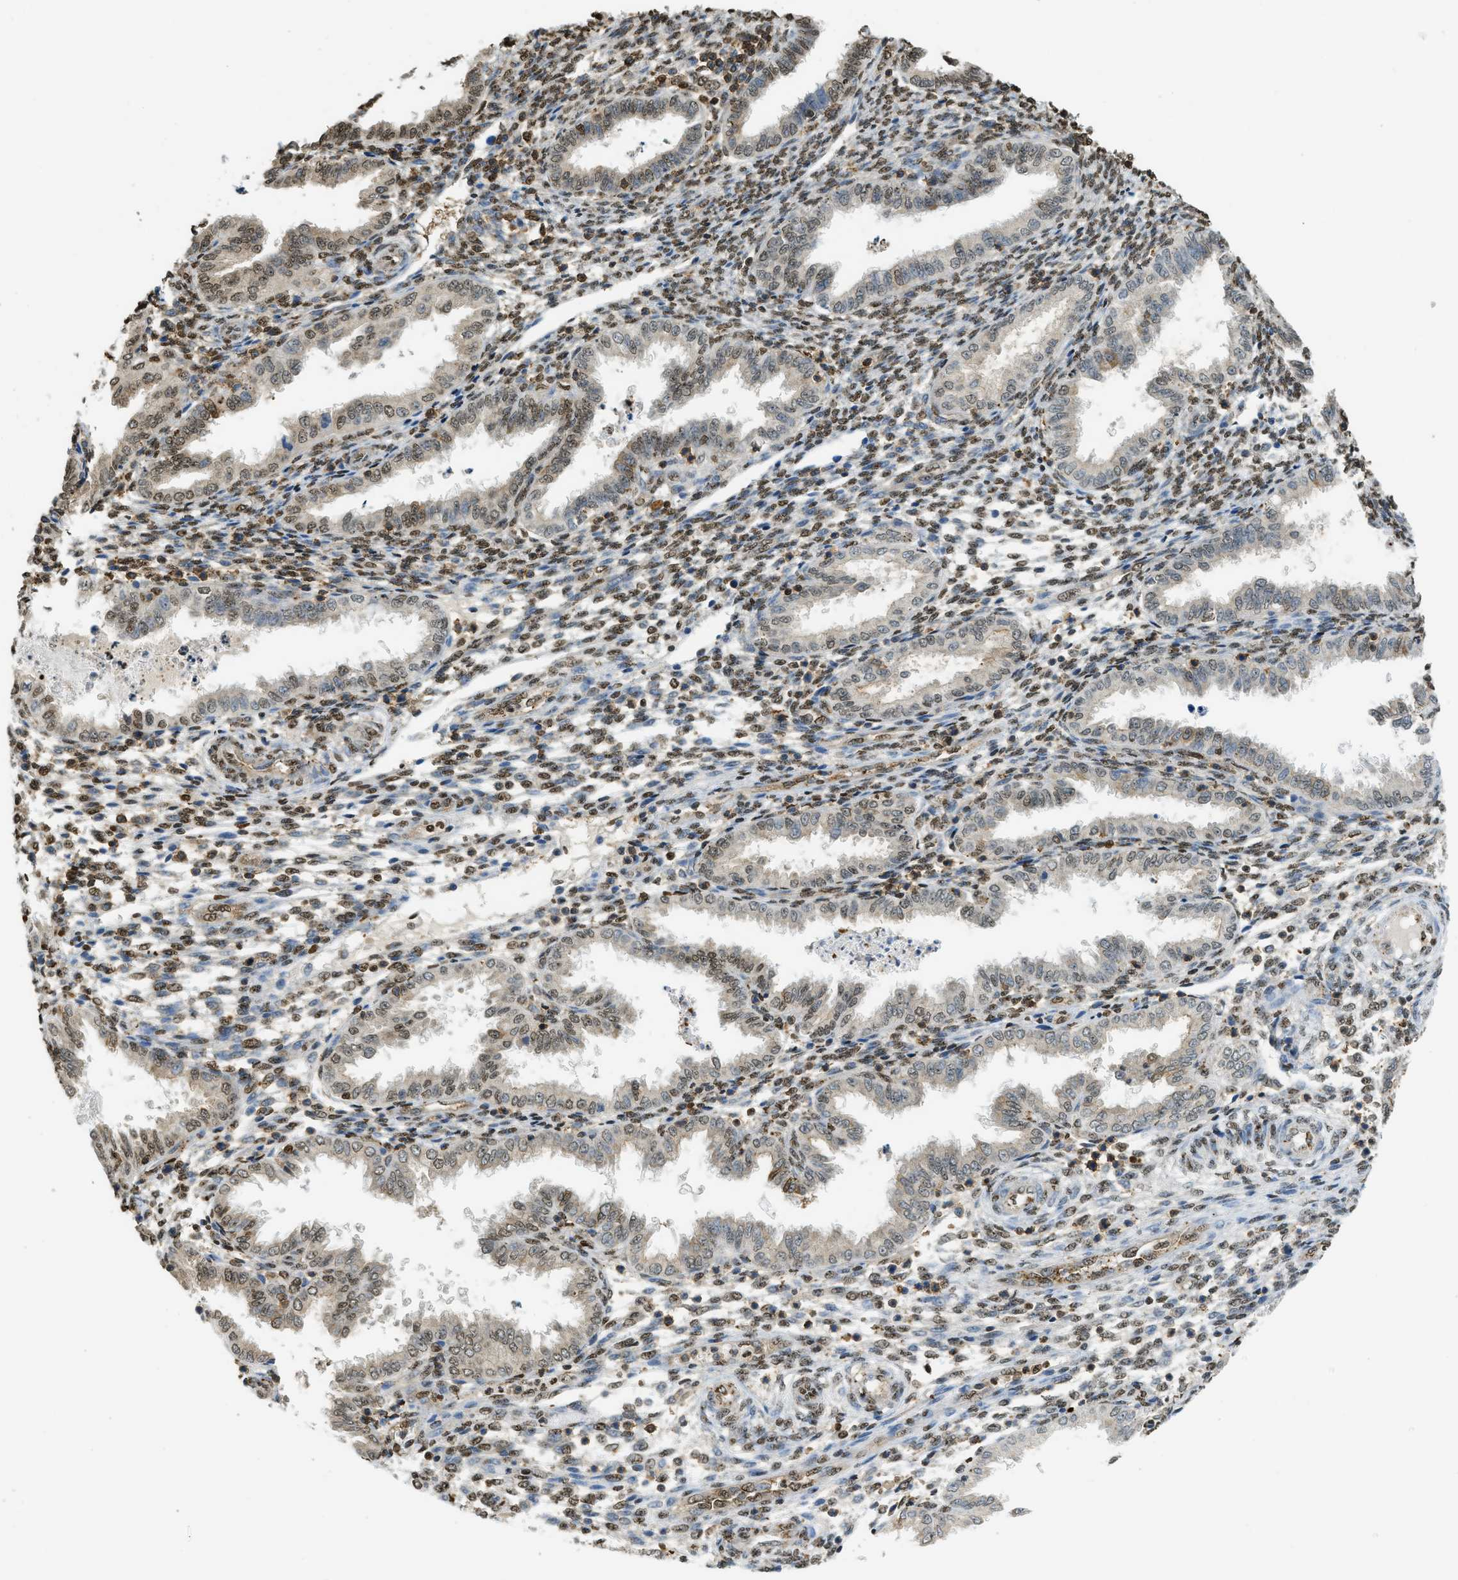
{"staining": {"intensity": "moderate", "quantity": "25%-75%", "location": "nuclear"}, "tissue": "endometrium", "cell_type": "Cells in endometrial stroma", "image_type": "normal", "snomed": [{"axis": "morphology", "description": "Normal tissue, NOS"}, {"axis": "topography", "description": "Endometrium"}], "caption": "The micrograph reveals immunohistochemical staining of benign endometrium. There is moderate nuclear staining is appreciated in about 25%-75% of cells in endometrial stroma. The protein of interest is stained brown, and the nuclei are stained in blue (DAB (3,3'-diaminobenzidine) IHC with brightfield microscopy, high magnification).", "gene": "NR5A2", "patient": {"sex": "female", "age": 33}}